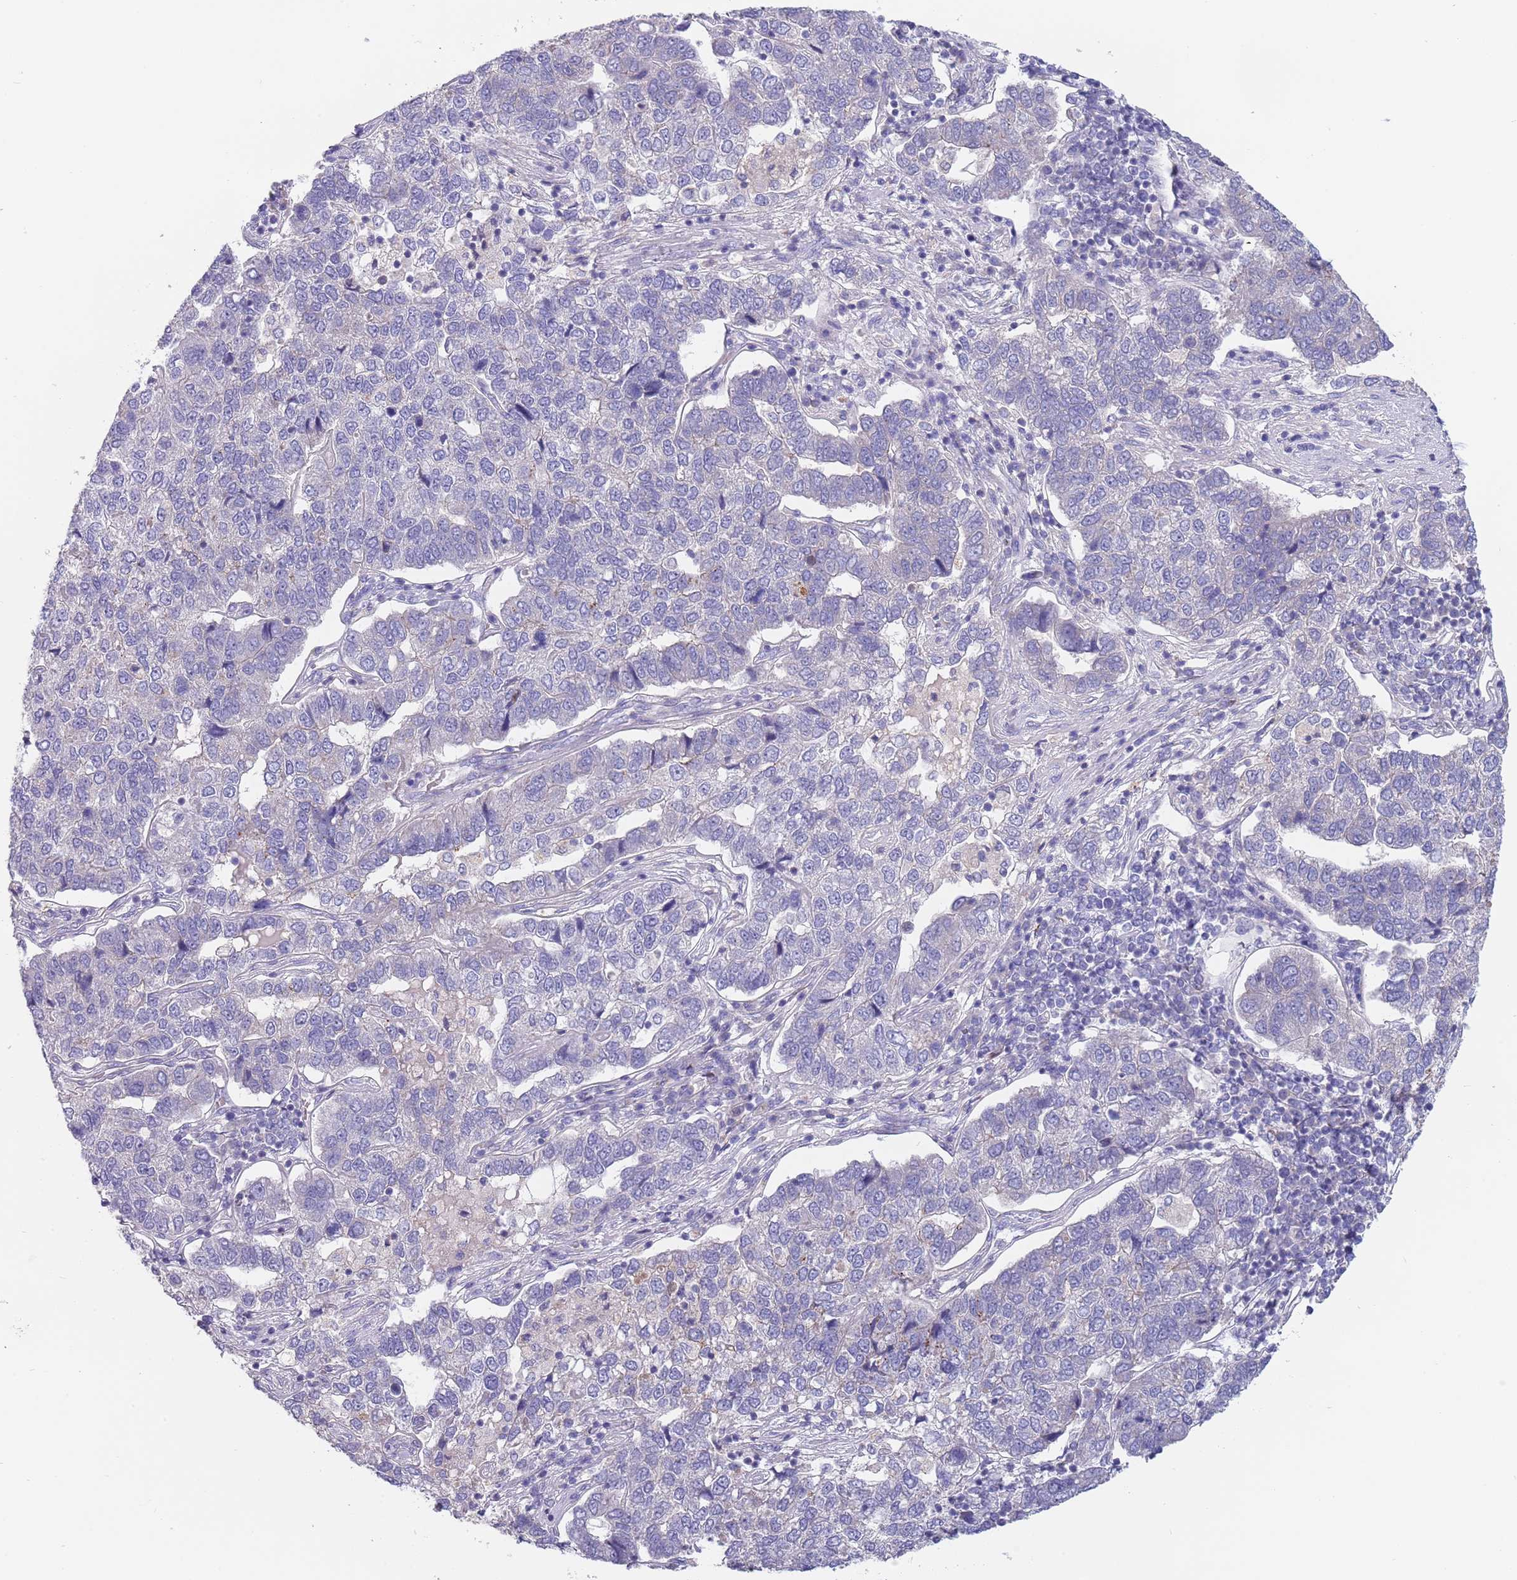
{"staining": {"intensity": "negative", "quantity": "none", "location": "none"}, "tissue": "pancreatic cancer", "cell_type": "Tumor cells", "image_type": "cancer", "snomed": [{"axis": "morphology", "description": "Adenocarcinoma, NOS"}, {"axis": "topography", "description": "Pancreas"}], "caption": "Immunohistochemical staining of human adenocarcinoma (pancreatic) exhibits no significant staining in tumor cells.", "gene": "MAN1C1", "patient": {"sex": "female", "age": 61}}